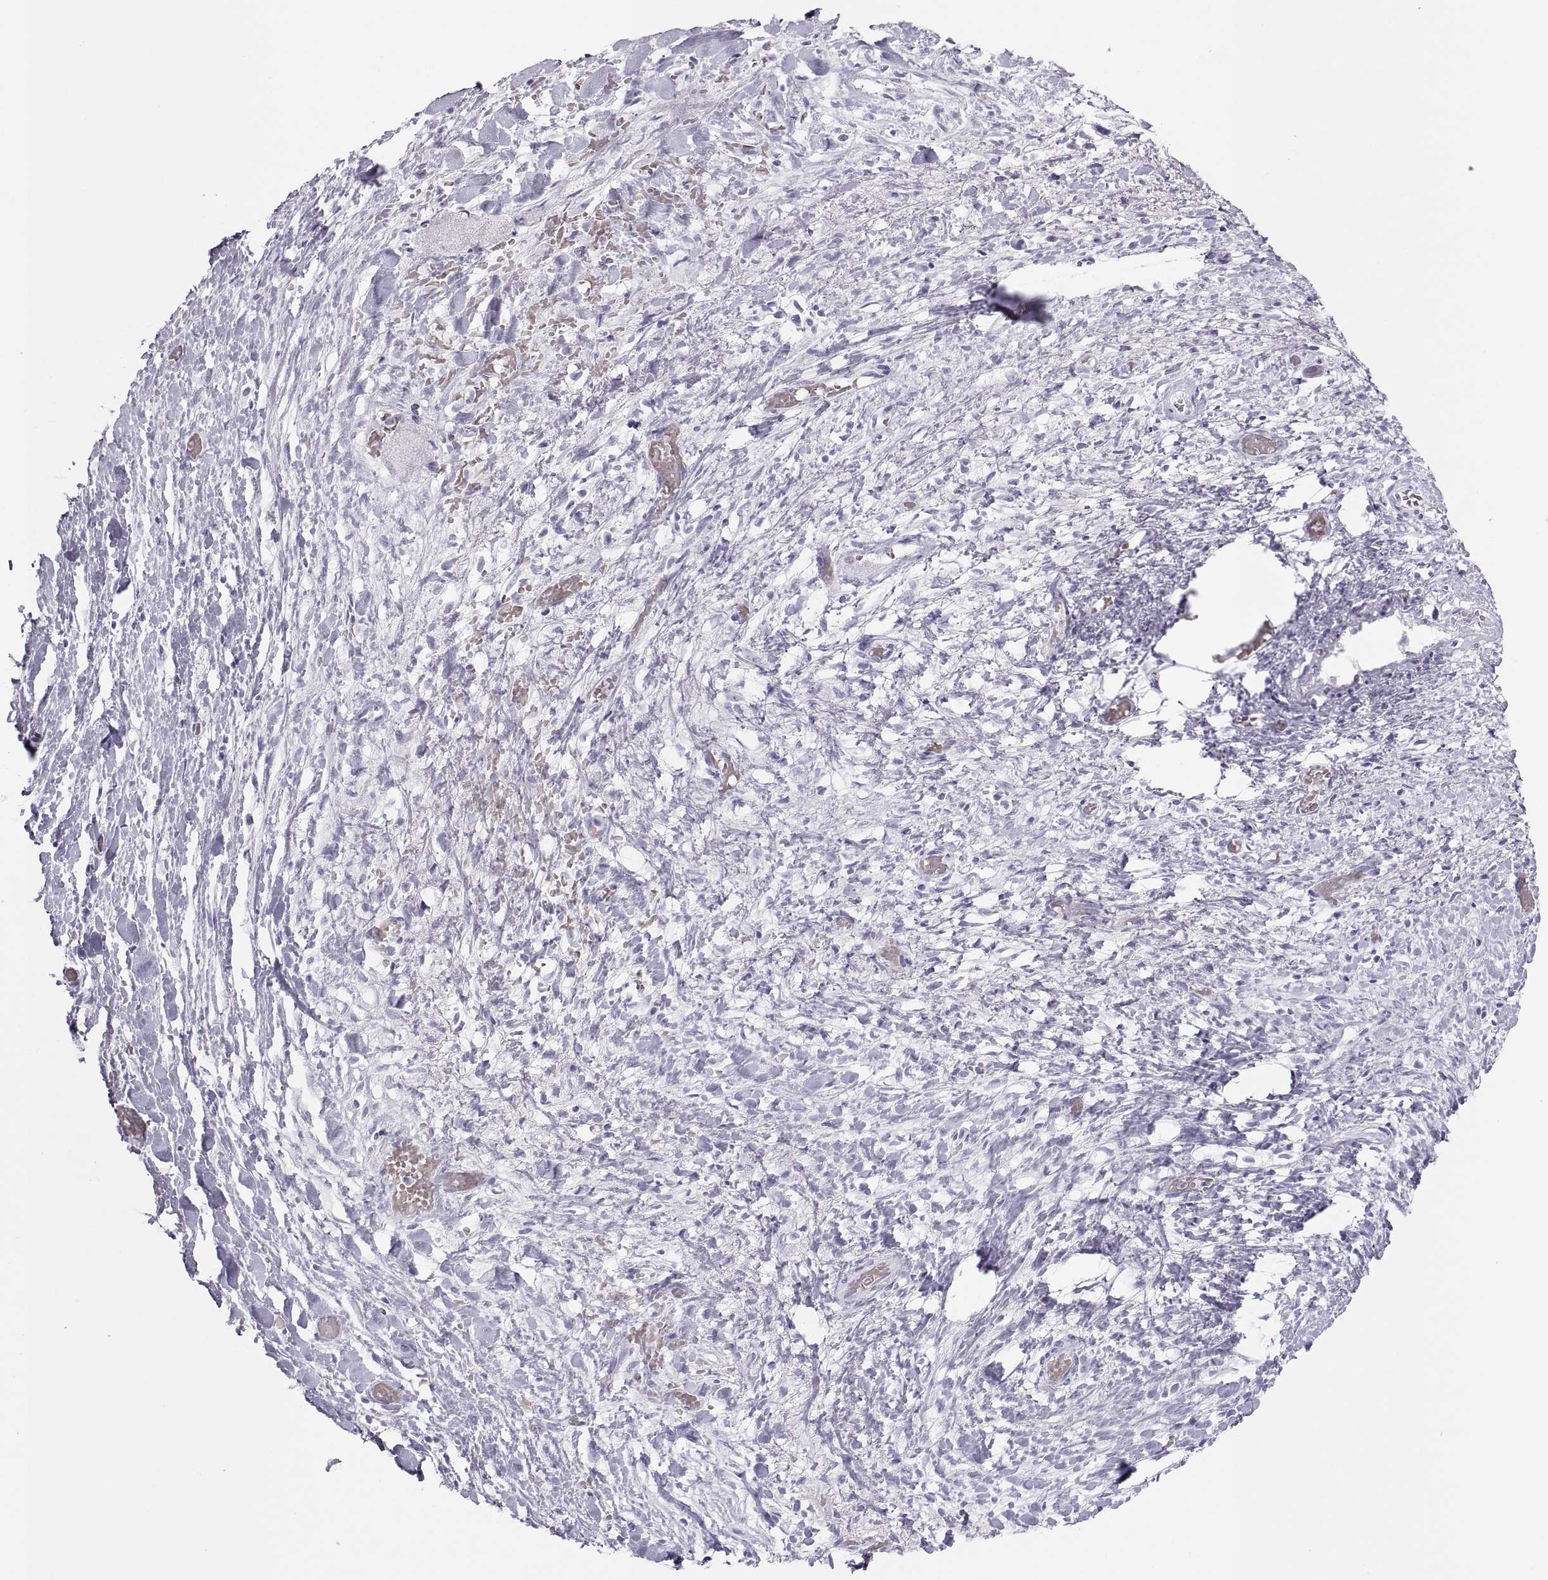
{"staining": {"intensity": "negative", "quantity": "none", "location": "none"}, "tissue": "liver cancer", "cell_type": "Tumor cells", "image_type": "cancer", "snomed": [{"axis": "morphology", "description": "Cholangiocarcinoma"}, {"axis": "topography", "description": "Liver"}], "caption": "Photomicrograph shows no significant protein expression in tumor cells of liver cancer.", "gene": "SEMG1", "patient": {"sex": "female", "age": 52}}